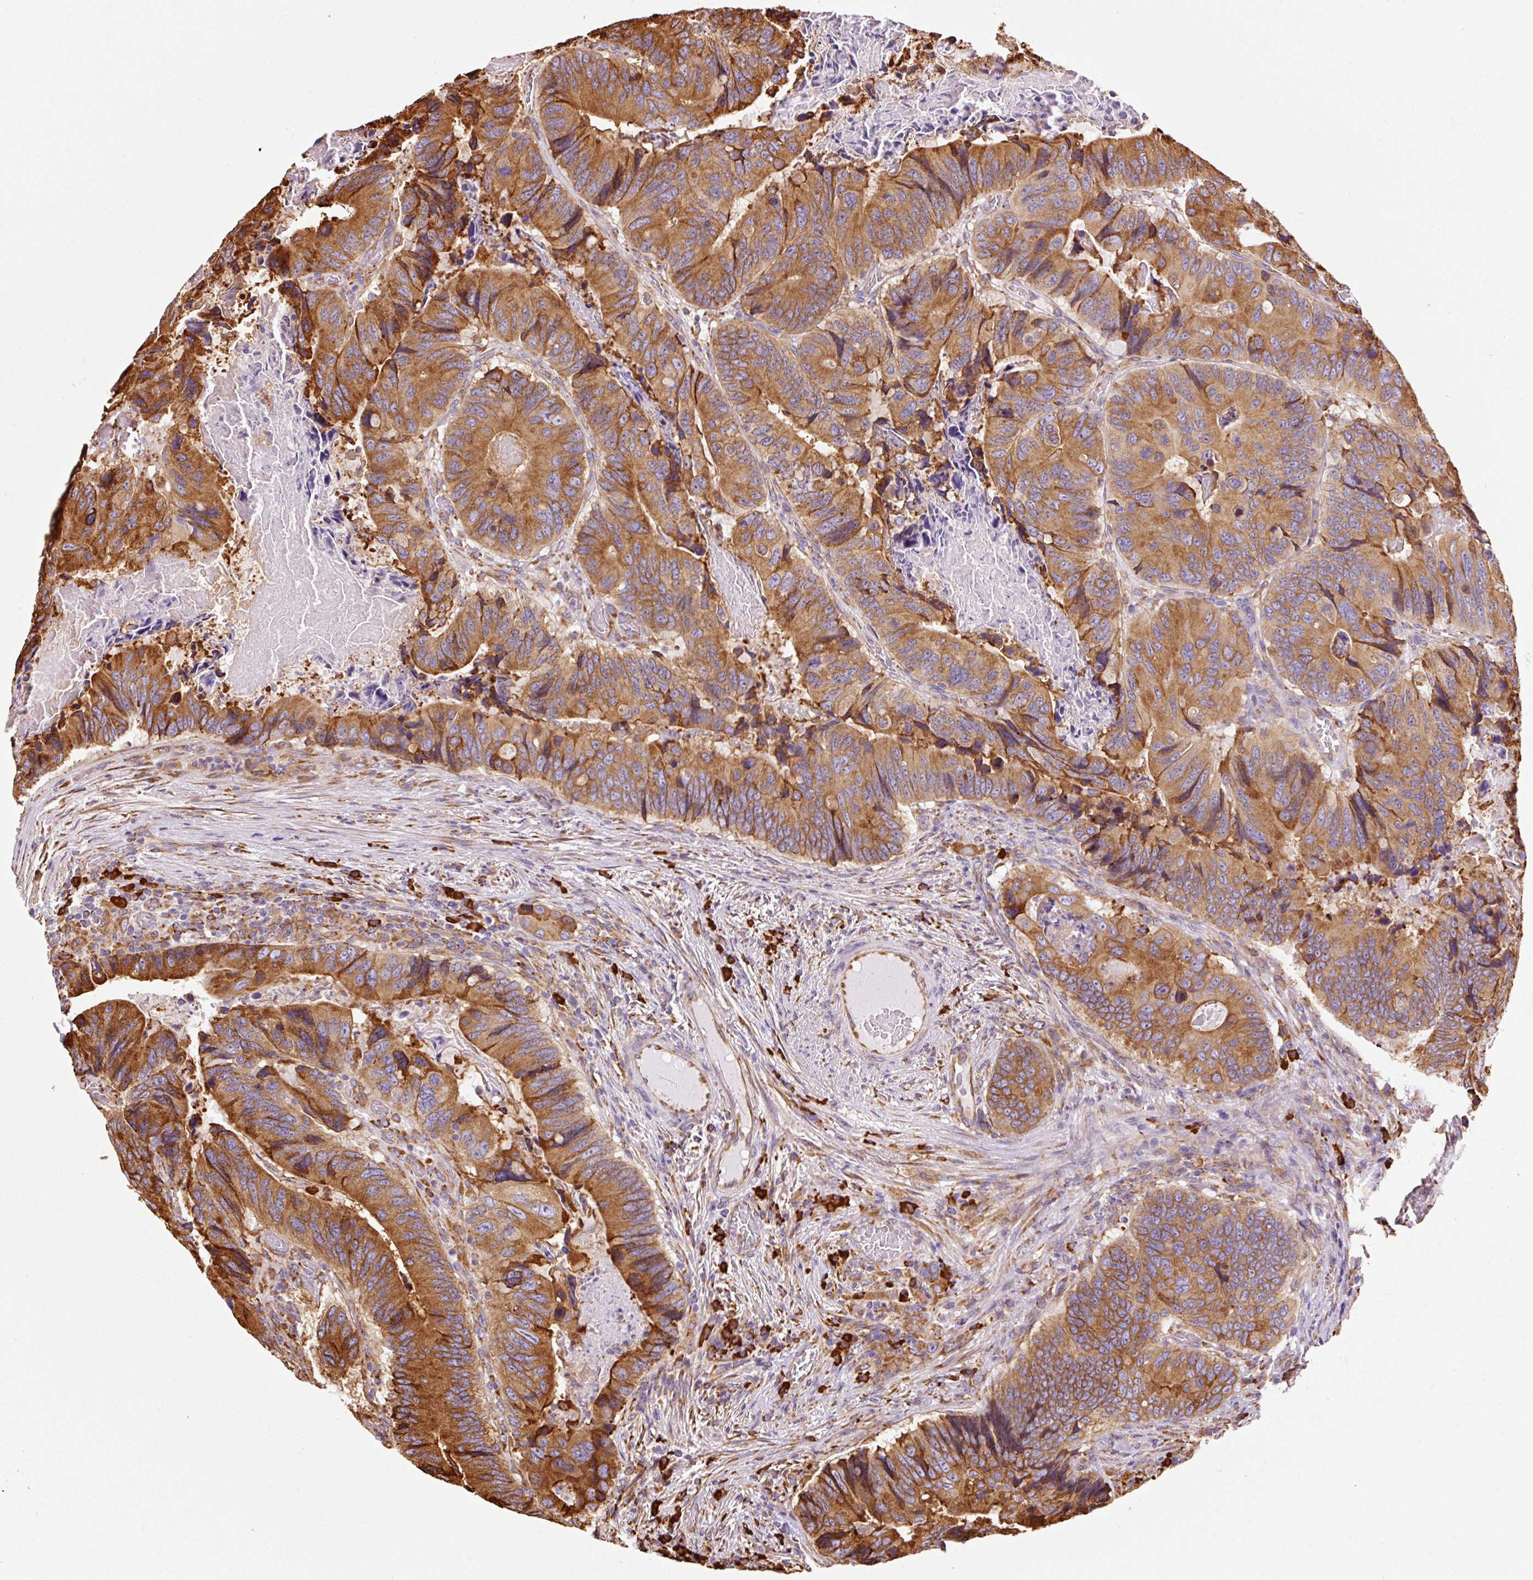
{"staining": {"intensity": "strong", "quantity": ">75%", "location": "cytoplasmic/membranous"}, "tissue": "colorectal cancer", "cell_type": "Tumor cells", "image_type": "cancer", "snomed": [{"axis": "morphology", "description": "Adenocarcinoma, NOS"}, {"axis": "topography", "description": "Colon"}], "caption": "Immunohistochemical staining of colorectal cancer displays strong cytoplasmic/membranous protein positivity in about >75% of tumor cells.", "gene": "KLC1", "patient": {"sex": "male", "age": 84}}